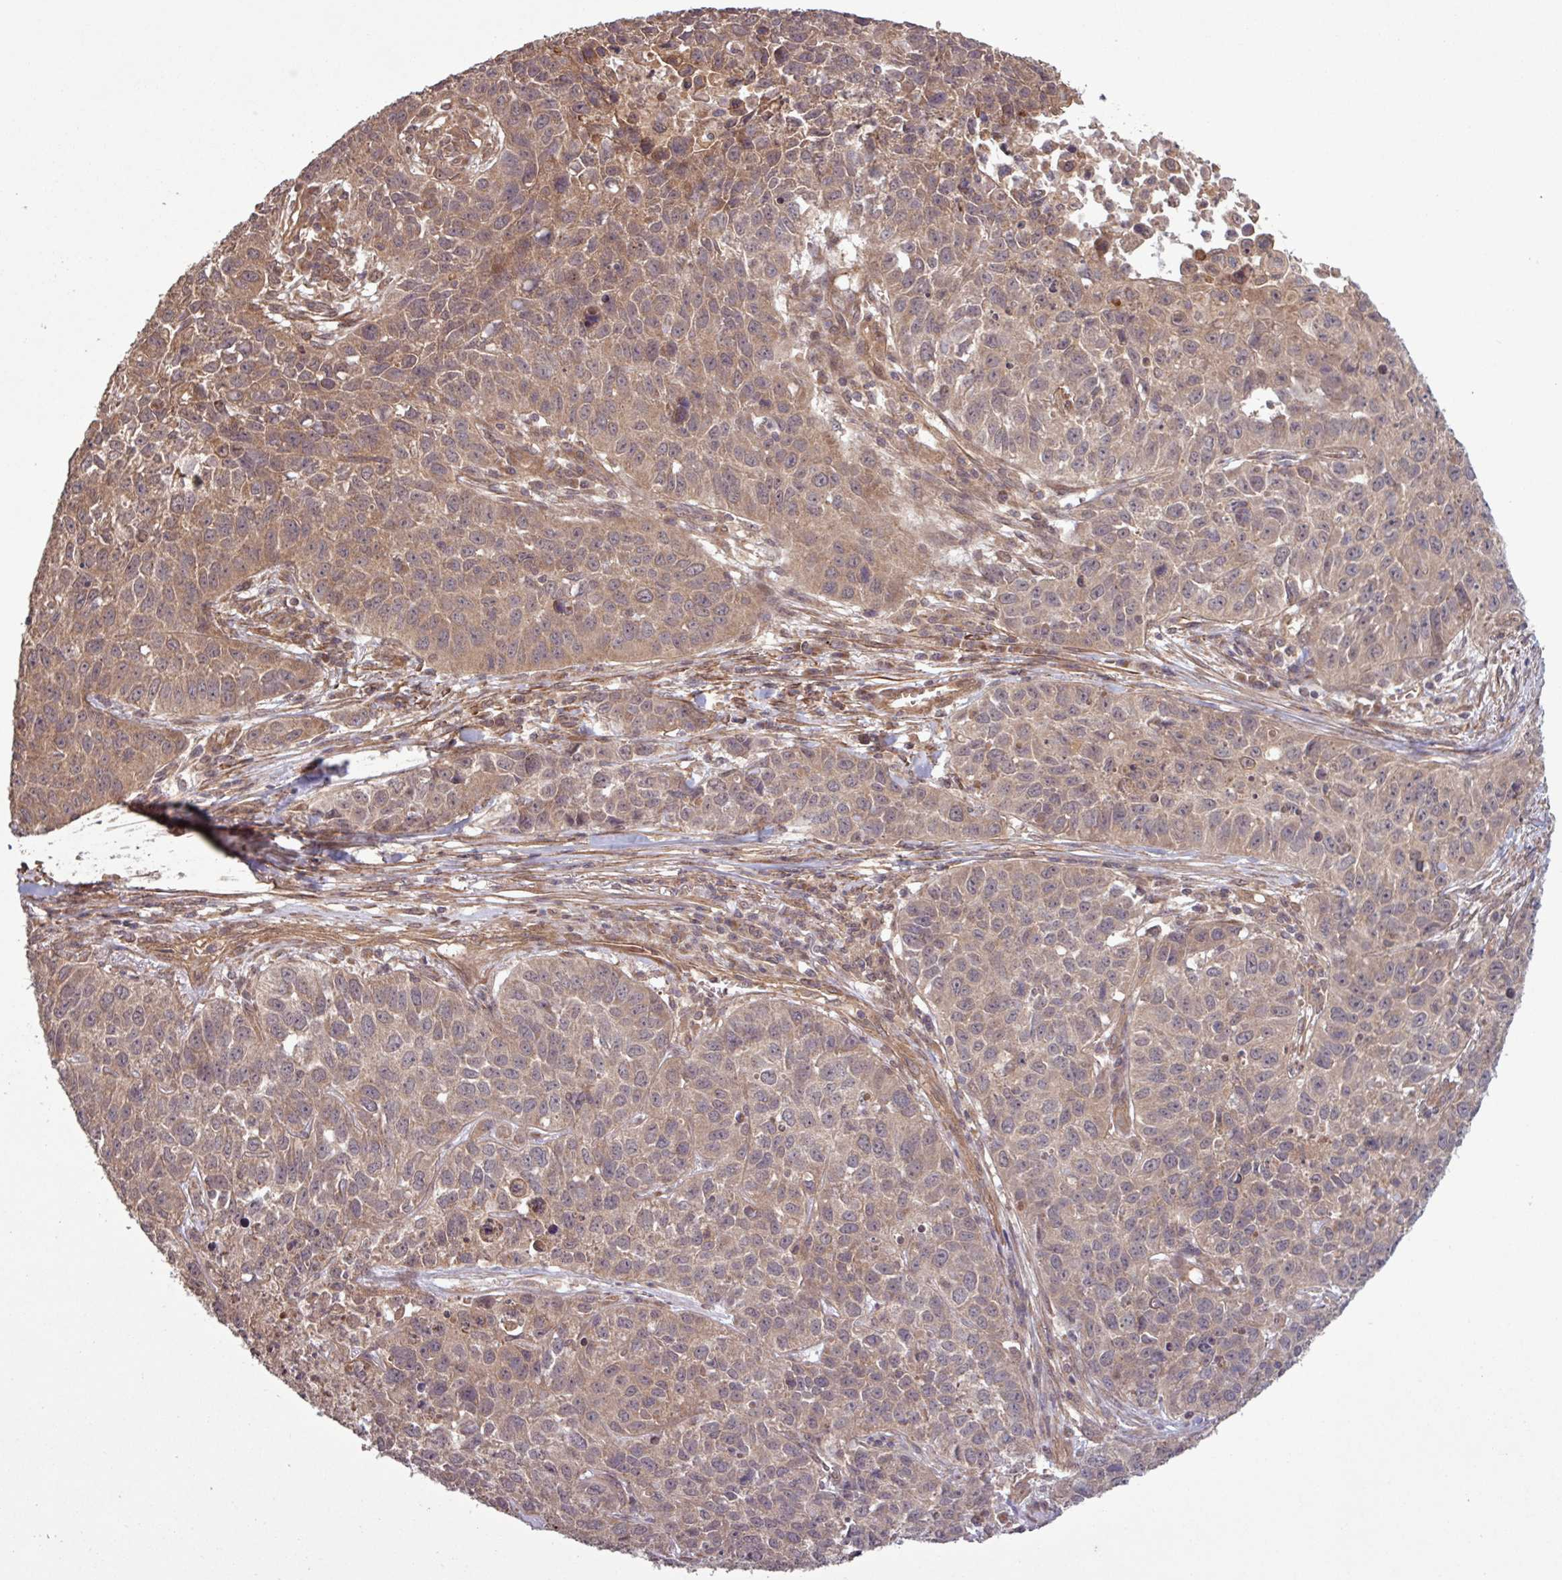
{"staining": {"intensity": "moderate", "quantity": ">75%", "location": "cytoplasmic/membranous"}, "tissue": "lung cancer", "cell_type": "Tumor cells", "image_type": "cancer", "snomed": [{"axis": "morphology", "description": "Squamous cell carcinoma, NOS"}, {"axis": "topography", "description": "Lung"}], "caption": "Immunohistochemistry (IHC) micrograph of lung cancer (squamous cell carcinoma) stained for a protein (brown), which exhibits medium levels of moderate cytoplasmic/membranous staining in about >75% of tumor cells.", "gene": "TRABD2A", "patient": {"sex": "male", "age": 76}}